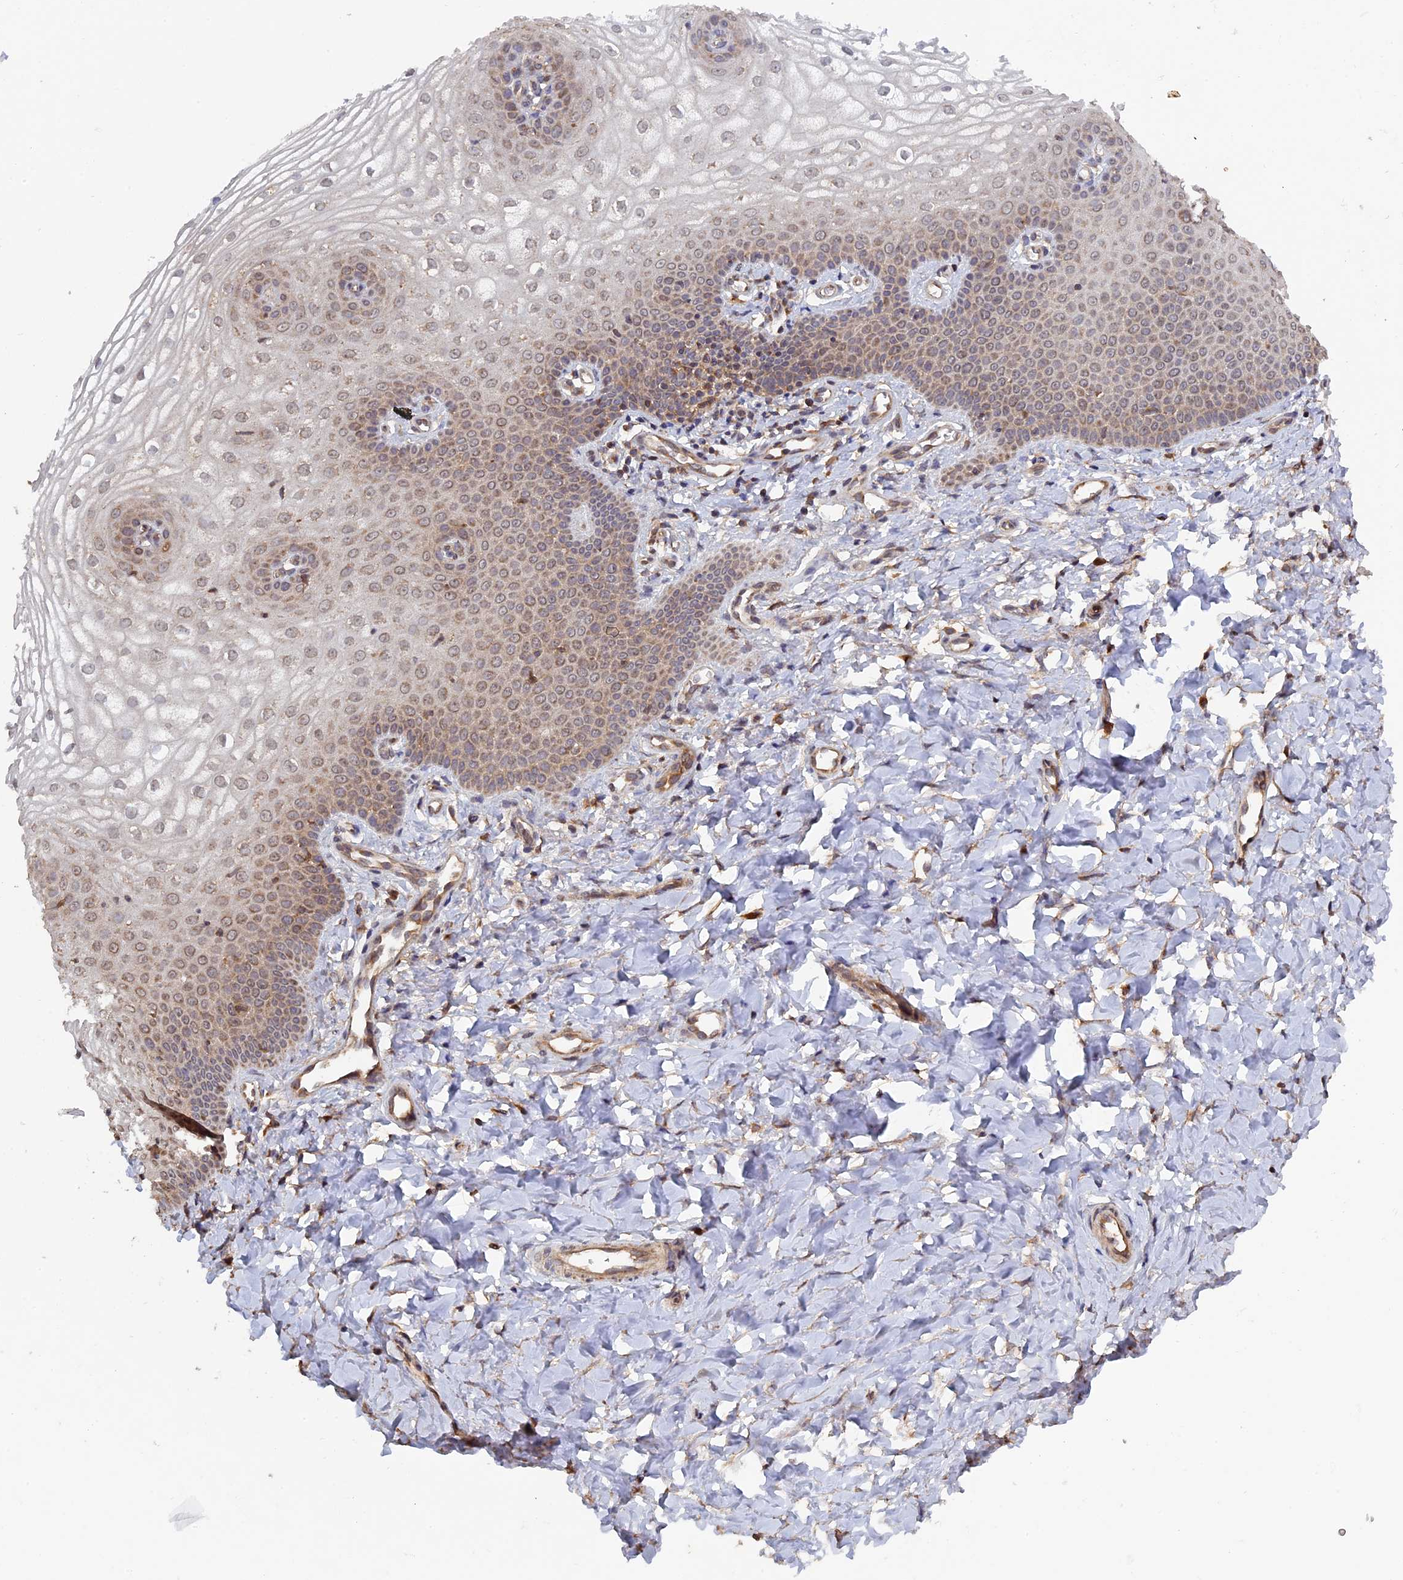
{"staining": {"intensity": "moderate", "quantity": ">75%", "location": "cytoplasmic/membranous"}, "tissue": "vagina", "cell_type": "Squamous epithelial cells", "image_type": "normal", "snomed": [{"axis": "morphology", "description": "Normal tissue, NOS"}, {"axis": "topography", "description": "Vagina"}], "caption": "This image demonstrates normal vagina stained with immunohistochemistry to label a protein in brown. The cytoplasmic/membranous of squamous epithelial cells show moderate positivity for the protein. Nuclei are counter-stained blue.", "gene": "RAB15", "patient": {"sex": "female", "age": 68}}